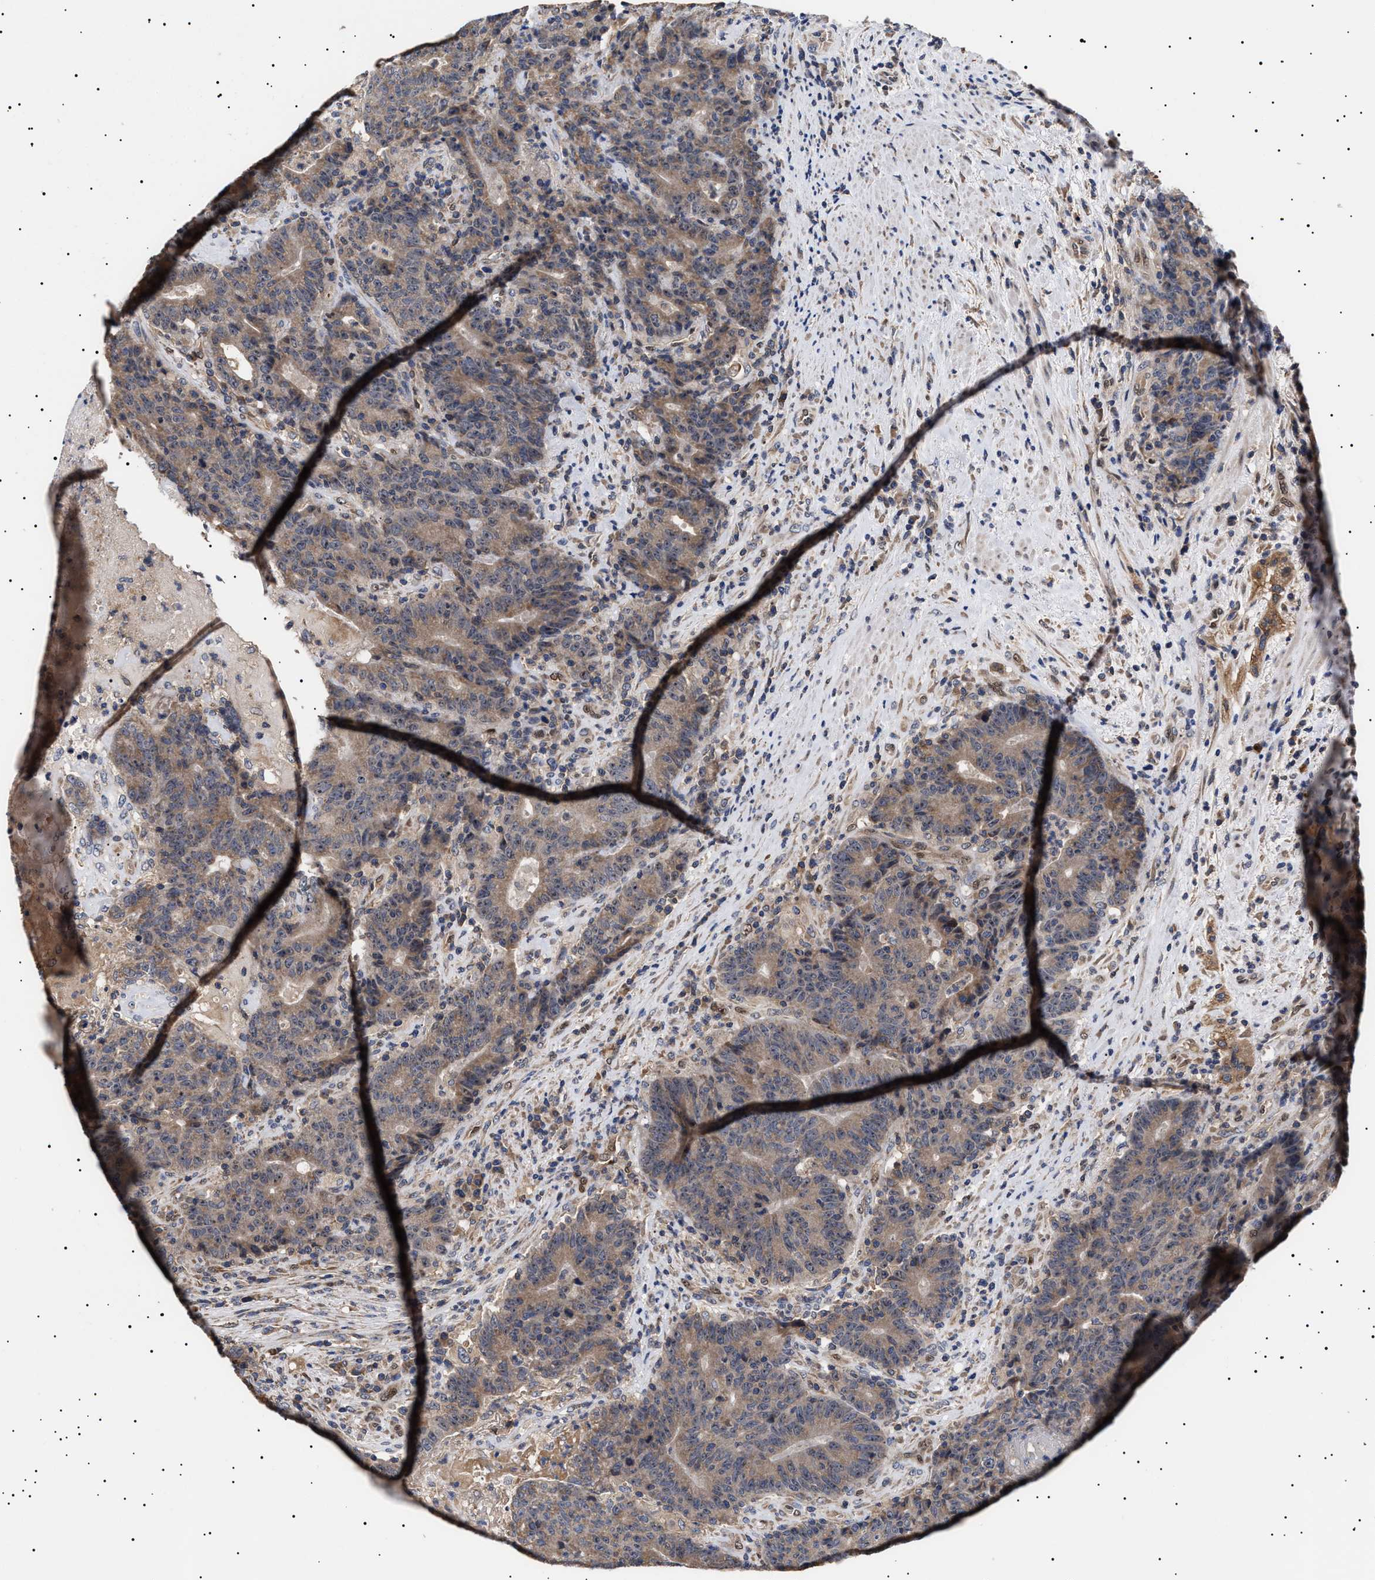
{"staining": {"intensity": "moderate", "quantity": ">75%", "location": "cytoplasmic/membranous"}, "tissue": "colorectal cancer", "cell_type": "Tumor cells", "image_type": "cancer", "snomed": [{"axis": "morphology", "description": "Normal tissue, NOS"}, {"axis": "morphology", "description": "Adenocarcinoma, NOS"}, {"axis": "topography", "description": "Colon"}], "caption": "DAB (3,3'-diaminobenzidine) immunohistochemical staining of human adenocarcinoma (colorectal) reveals moderate cytoplasmic/membranous protein staining in approximately >75% of tumor cells. The protein is shown in brown color, while the nuclei are stained blue.", "gene": "KRBA1", "patient": {"sex": "female", "age": 75}}